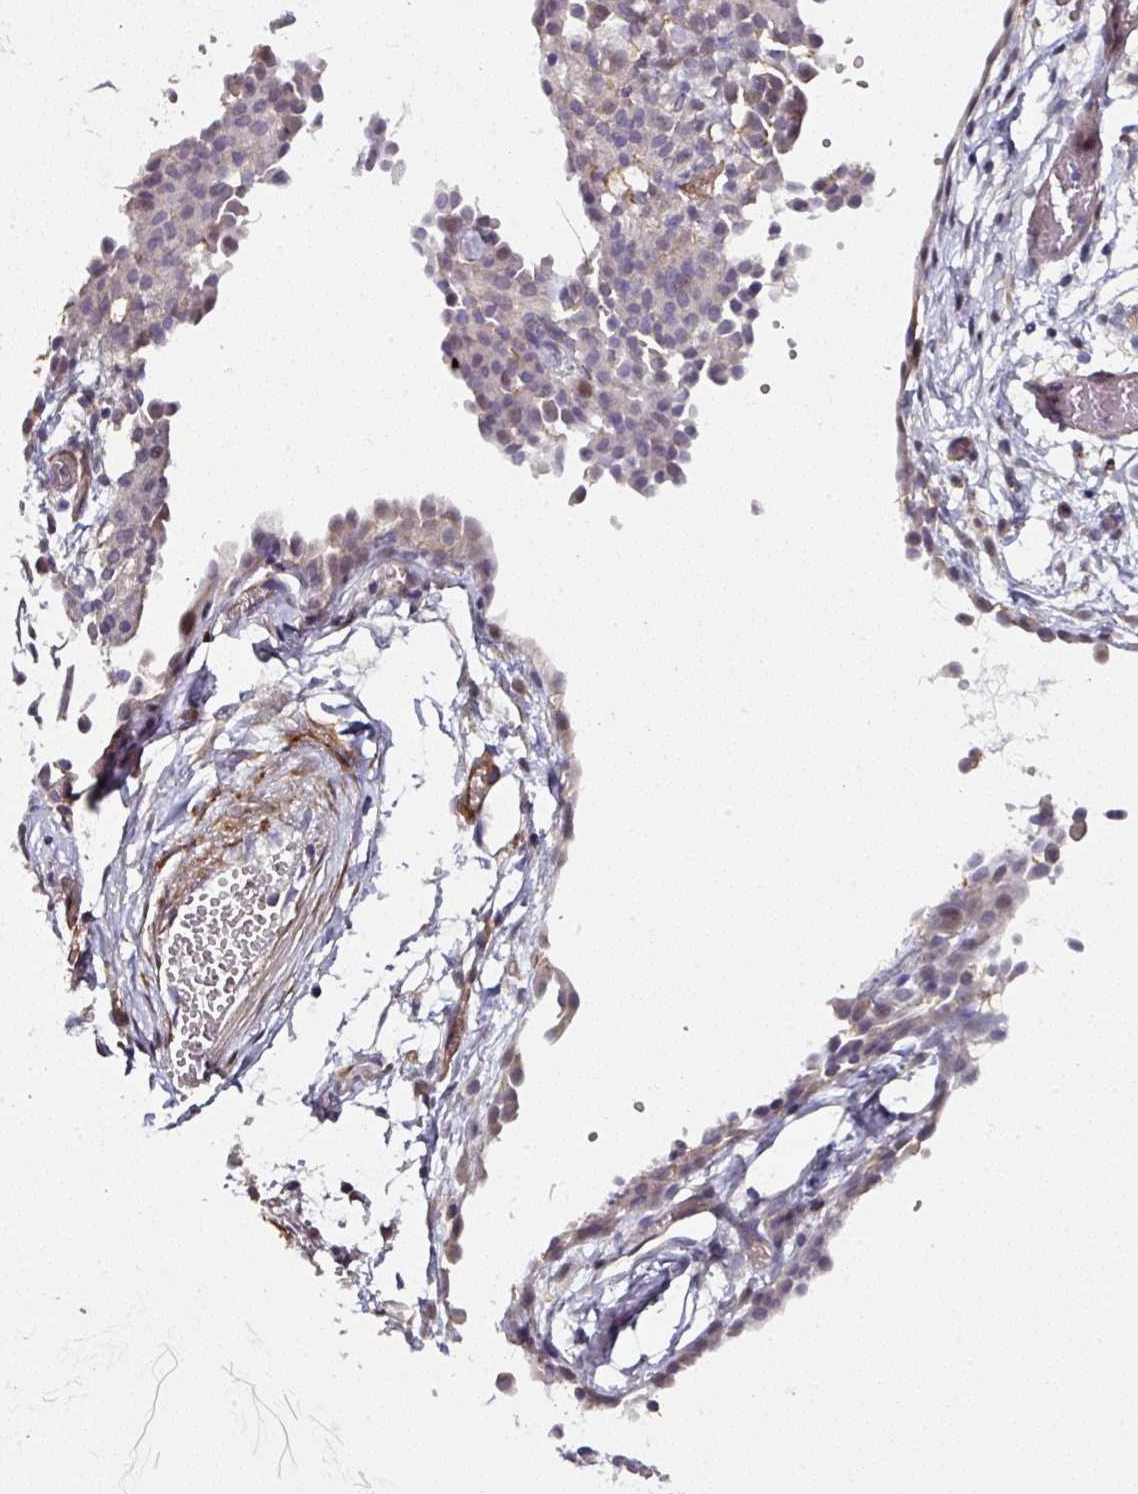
{"staining": {"intensity": "negative", "quantity": "none", "location": "none"}, "tissue": "ovarian cancer", "cell_type": "Tumor cells", "image_type": "cancer", "snomed": [{"axis": "morphology", "description": "Carcinoma, endometroid"}, {"axis": "topography", "description": "Ovary"}], "caption": "A micrograph of human ovarian endometroid carcinoma is negative for staining in tumor cells. Nuclei are stained in blue.", "gene": "BEND5", "patient": {"sex": "female", "age": 42}}